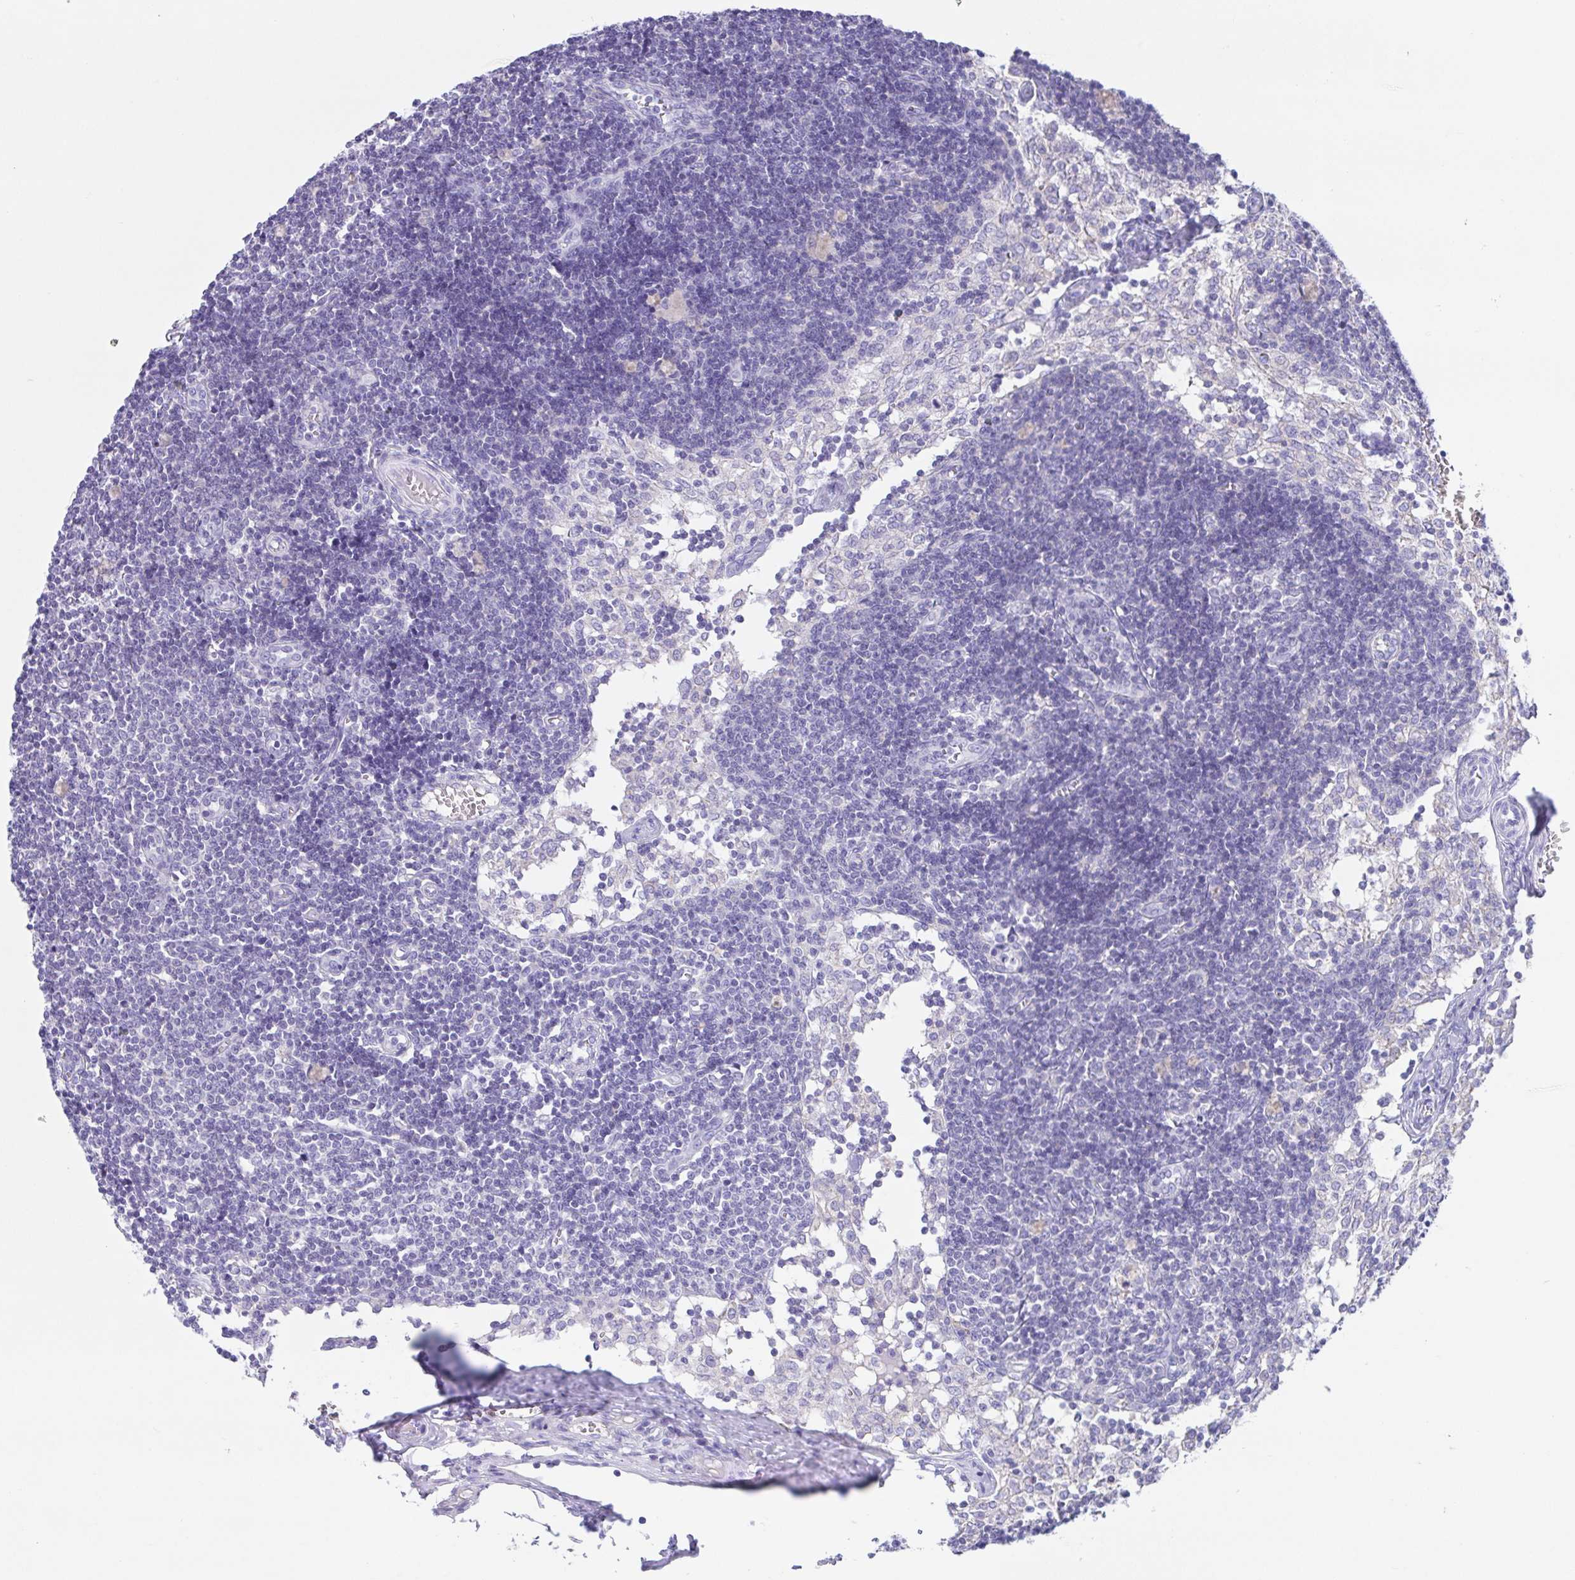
{"staining": {"intensity": "negative", "quantity": "none", "location": "none"}, "tissue": "lymph node", "cell_type": "Germinal center cells", "image_type": "normal", "snomed": [{"axis": "morphology", "description": "Normal tissue, NOS"}, {"axis": "topography", "description": "Lymph node"}], "caption": "High power microscopy micrograph of an immunohistochemistry histopathology image of unremarkable lymph node, revealing no significant staining in germinal center cells. (Brightfield microscopy of DAB immunohistochemistry at high magnification).", "gene": "ARPP21", "patient": {"sex": "female", "age": 31}}